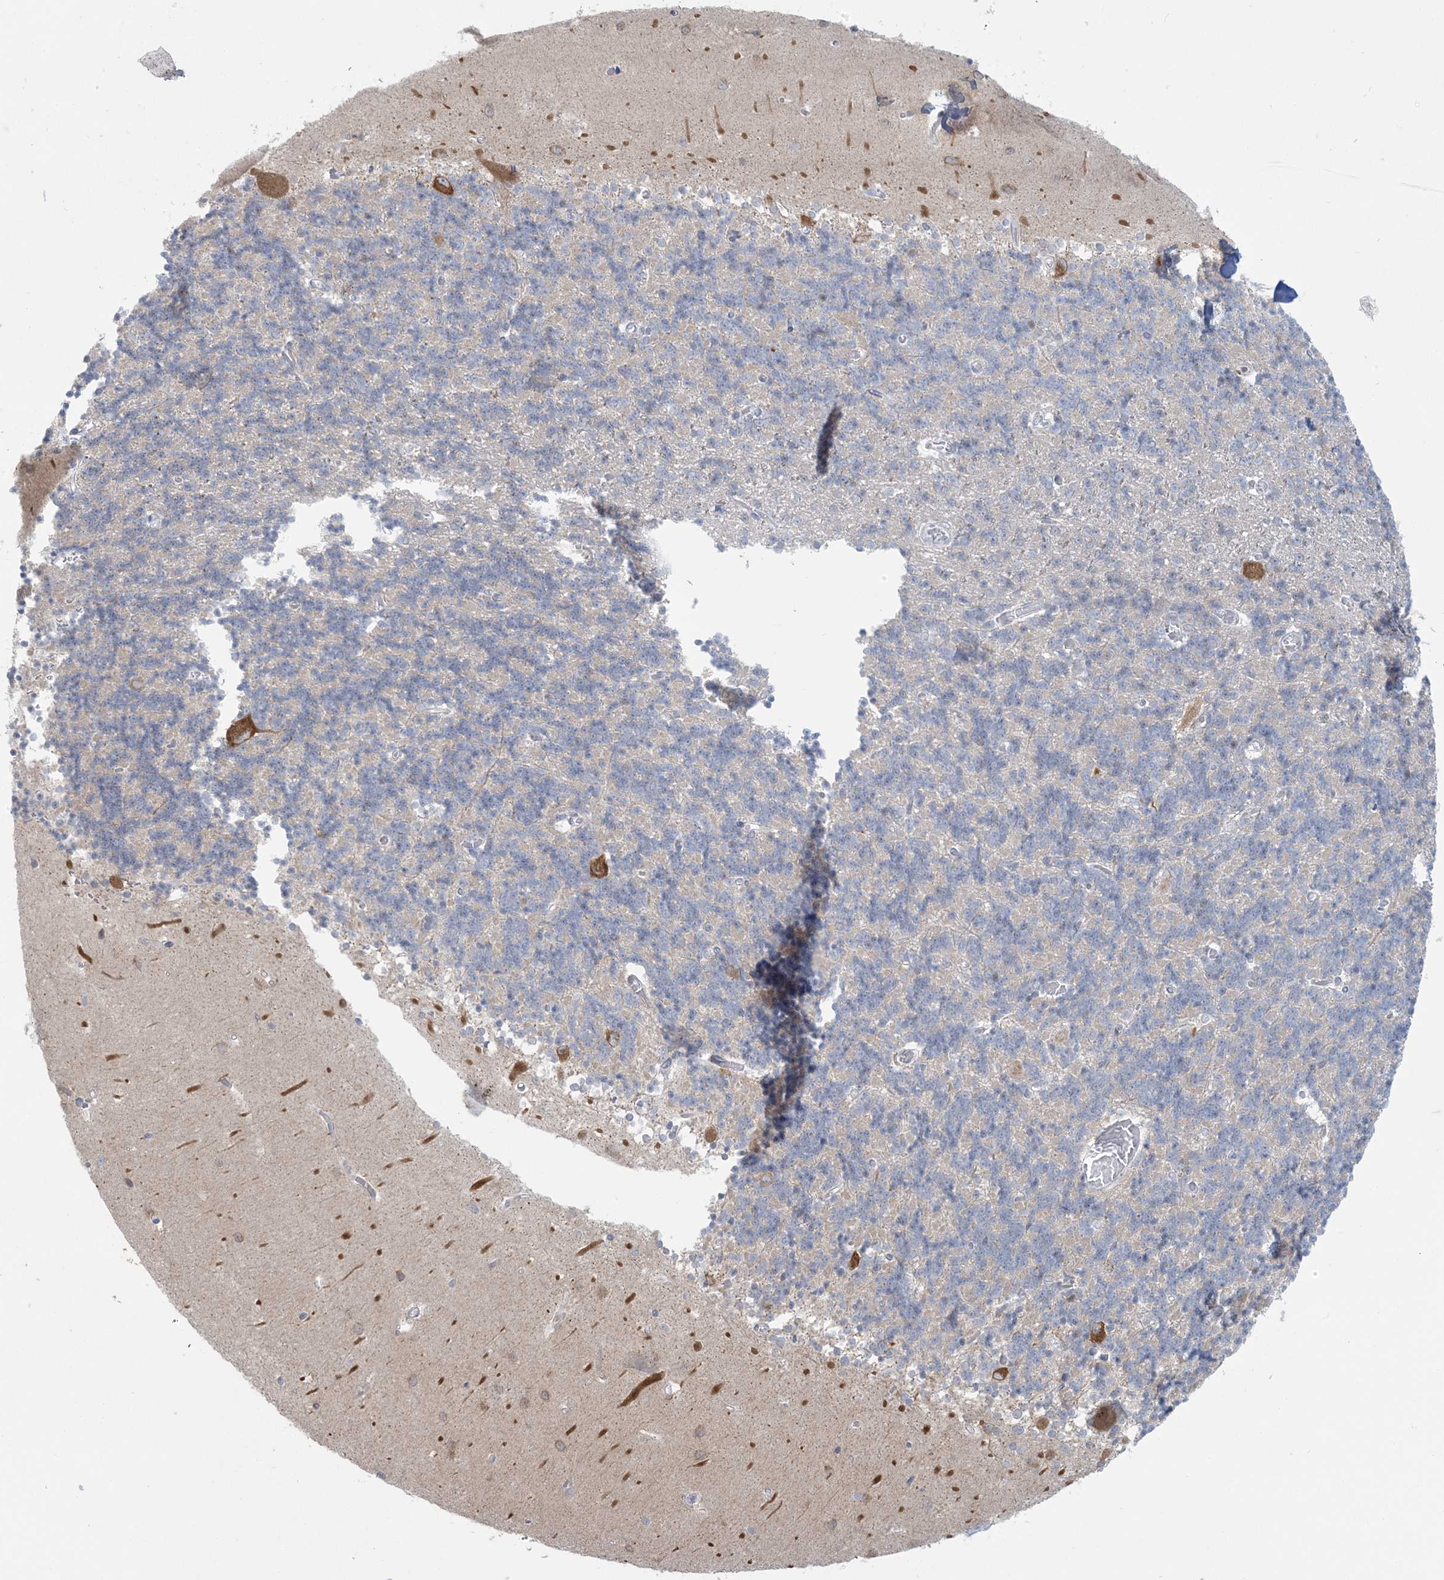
{"staining": {"intensity": "negative", "quantity": "none", "location": "none"}, "tissue": "cerebellum", "cell_type": "Cells in granular layer", "image_type": "normal", "snomed": [{"axis": "morphology", "description": "Normal tissue, NOS"}, {"axis": "topography", "description": "Cerebellum"}], "caption": "A micrograph of cerebellum stained for a protein displays no brown staining in cells in granular layer.", "gene": "KIF3A", "patient": {"sex": "male", "age": 37}}